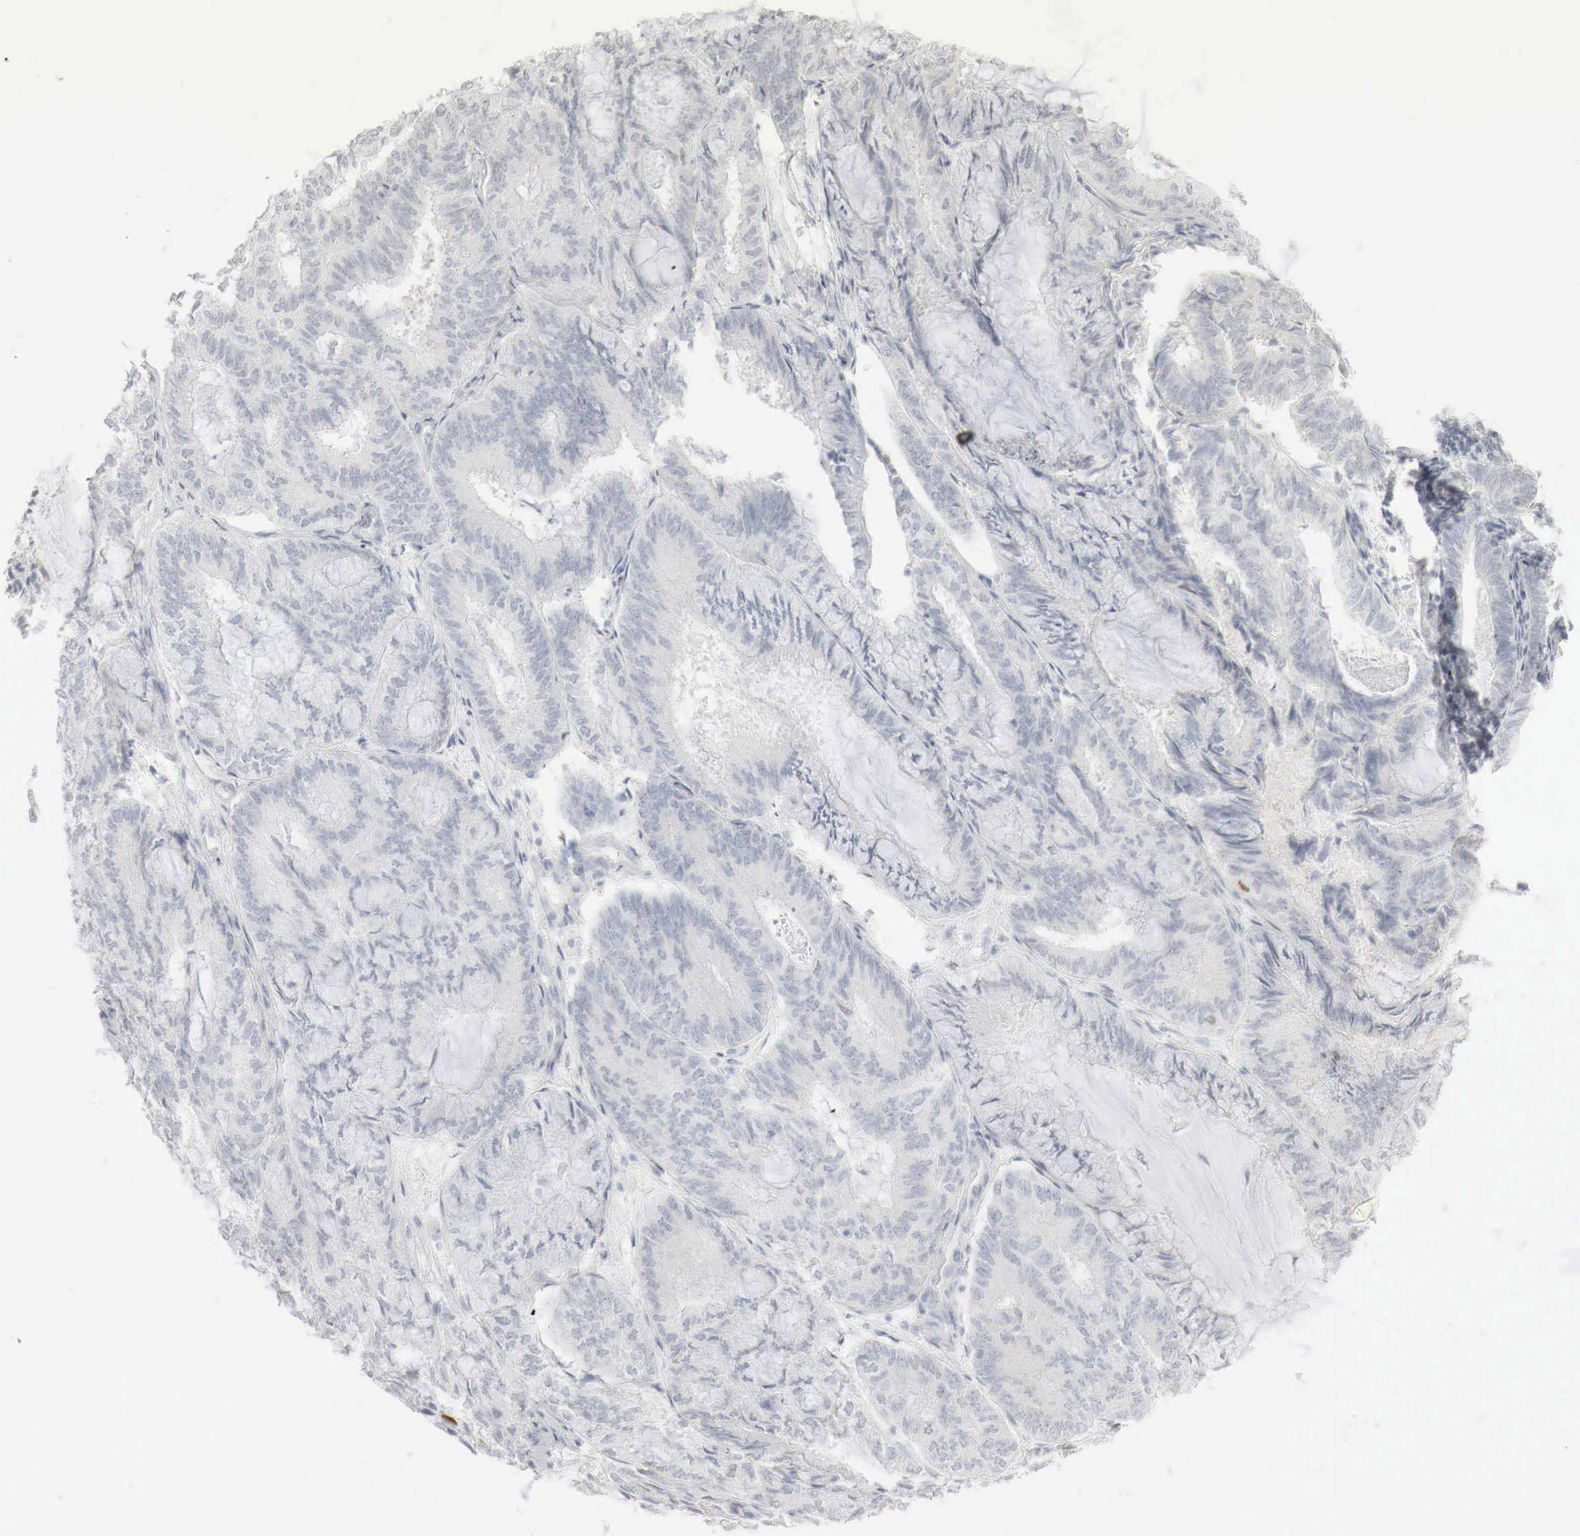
{"staining": {"intensity": "weak", "quantity": "<25%", "location": "nuclear"}, "tissue": "endometrial cancer", "cell_type": "Tumor cells", "image_type": "cancer", "snomed": [{"axis": "morphology", "description": "Adenocarcinoma, NOS"}, {"axis": "topography", "description": "Endometrium"}], "caption": "Micrograph shows no significant protein positivity in tumor cells of endometrial cancer (adenocarcinoma).", "gene": "TP63", "patient": {"sex": "female", "age": 59}}